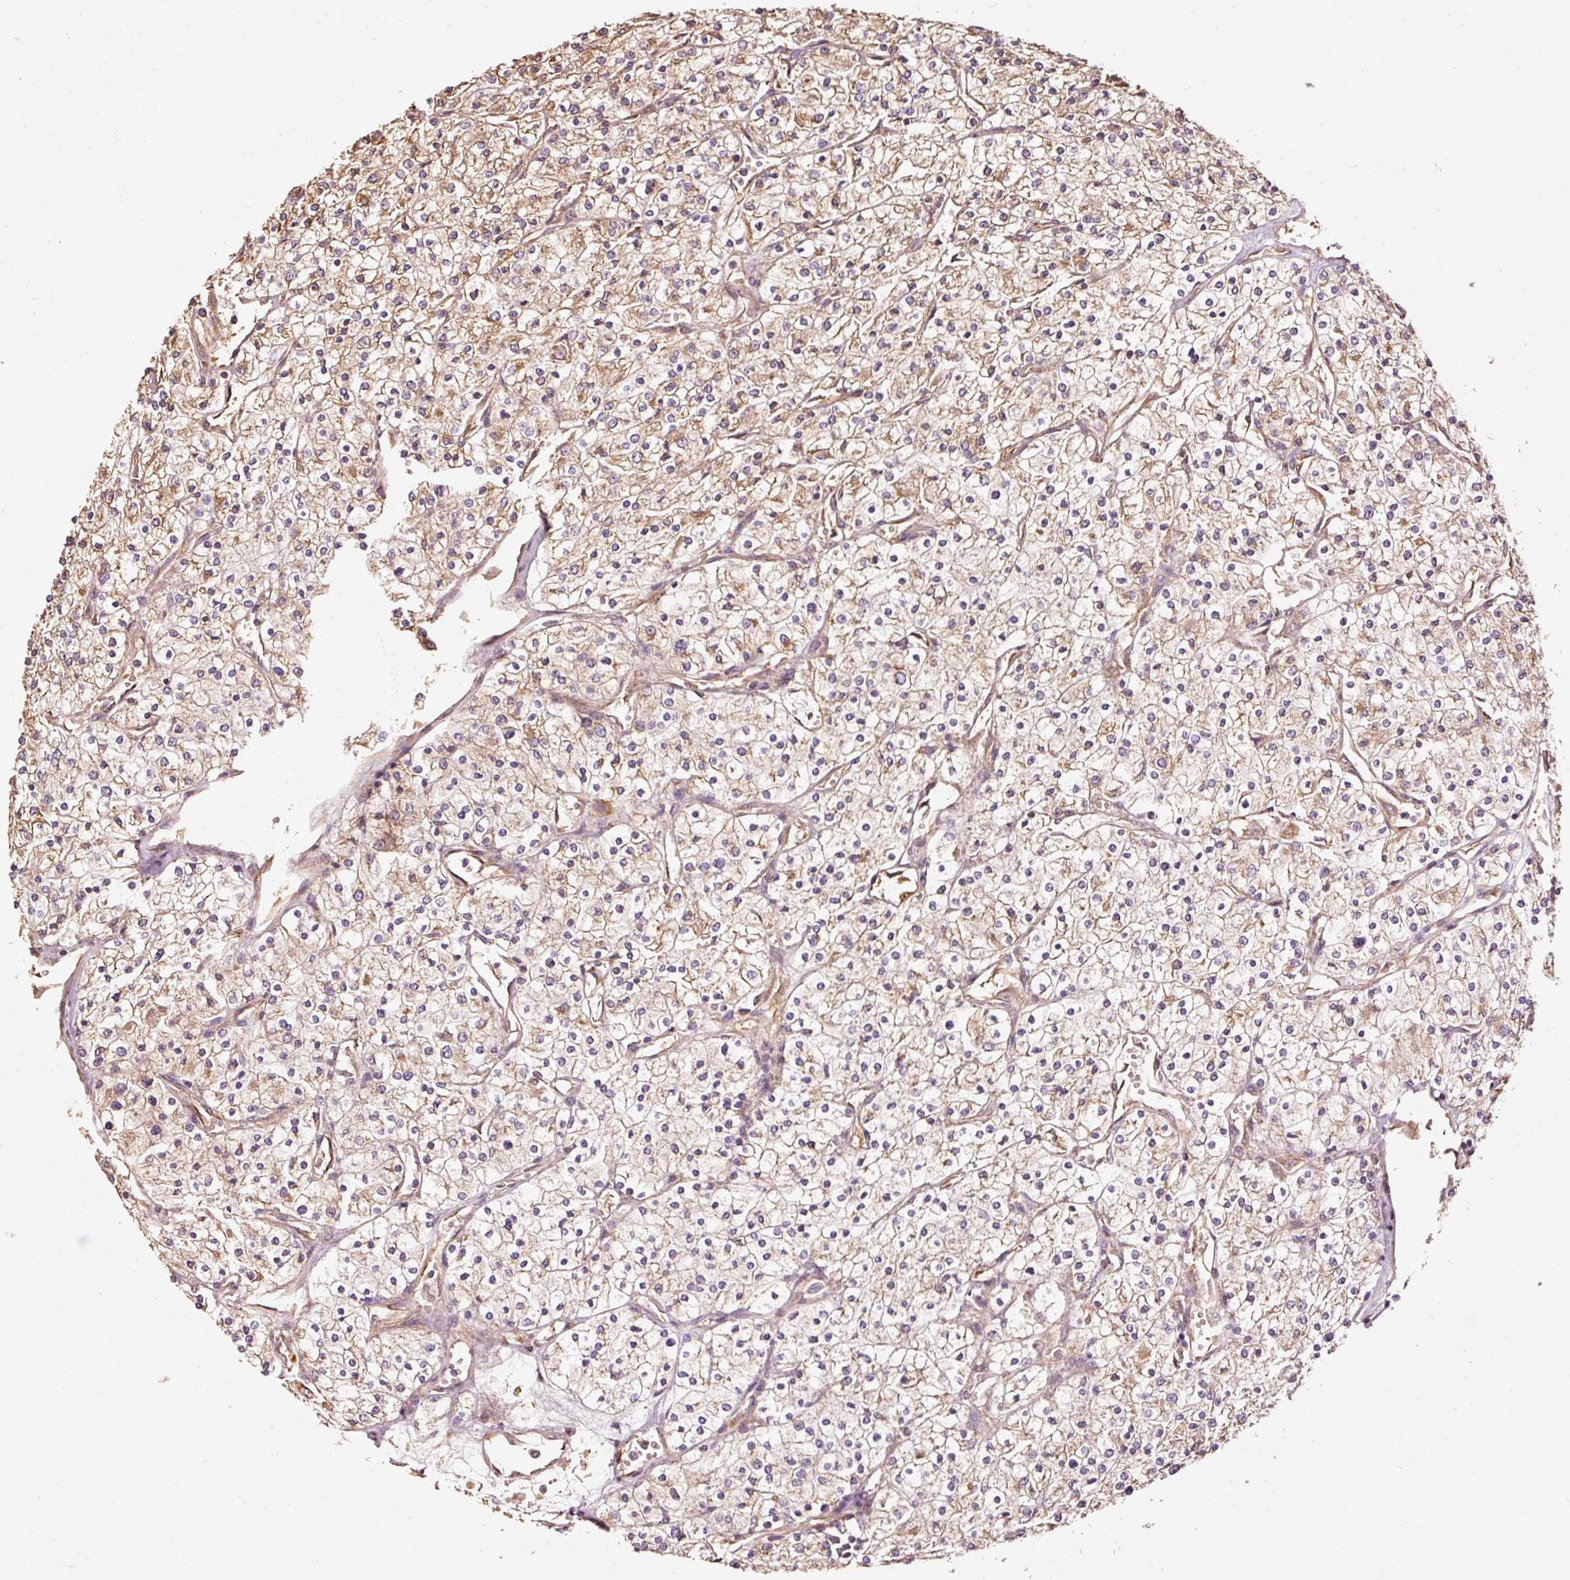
{"staining": {"intensity": "moderate", "quantity": ">75%", "location": "cytoplasmic/membranous"}, "tissue": "renal cancer", "cell_type": "Tumor cells", "image_type": "cancer", "snomed": [{"axis": "morphology", "description": "Adenocarcinoma, NOS"}, {"axis": "topography", "description": "Kidney"}], "caption": "High-power microscopy captured an immunohistochemistry micrograph of renal cancer, revealing moderate cytoplasmic/membranous expression in approximately >75% of tumor cells.", "gene": "EFHC1", "patient": {"sex": "male", "age": 80}}